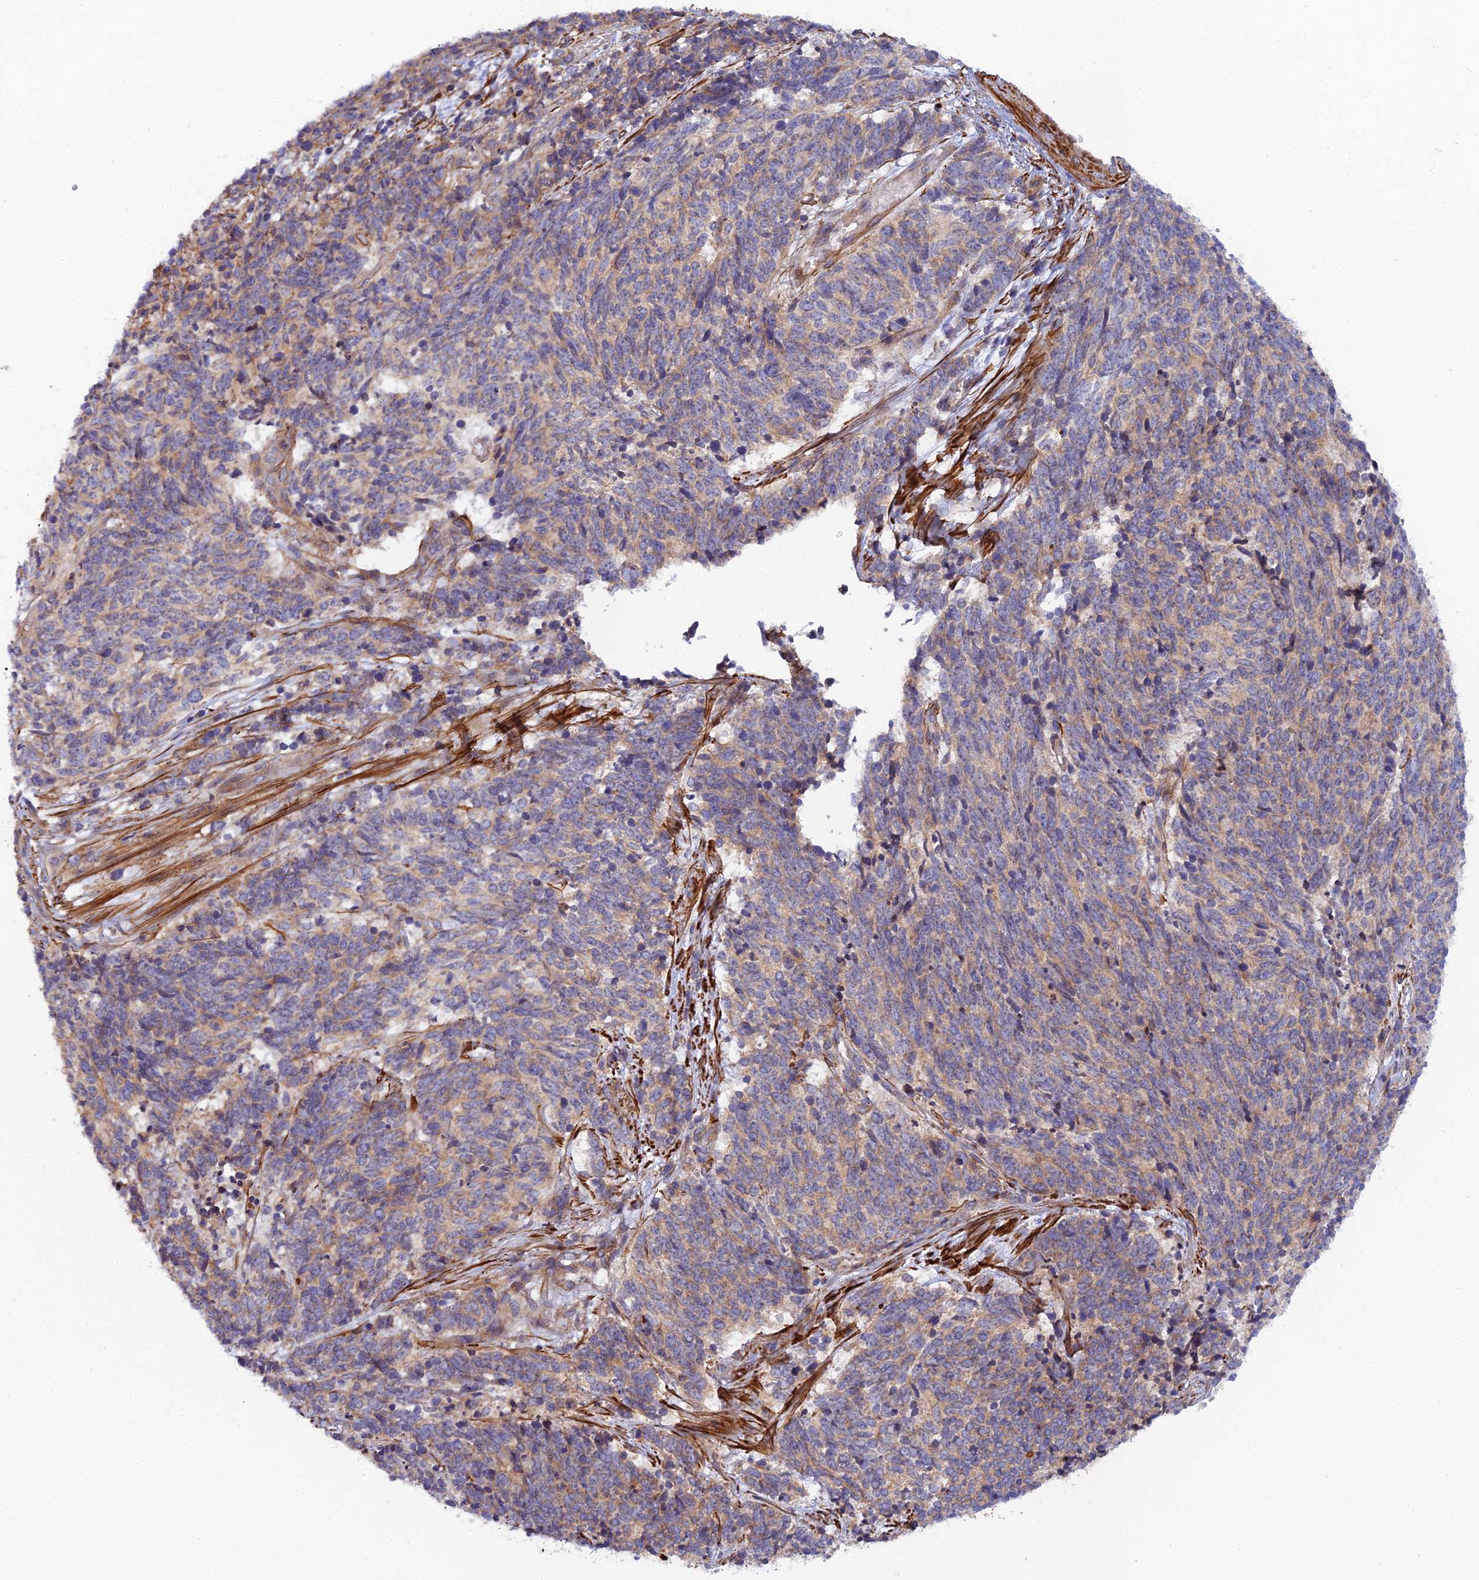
{"staining": {"intensity": "weak", "quantity": "<25%", "location": "cytoplasmic/membranous"}, "tissue": "cervical cancer", "cell_type": "Tumor cells", "image_type": "cancer", "snomed": [{"axis": "morphology", "description": "Squamous cell carcinoma, NOS"}, {"axis": "topography", "description": "Cervix"}], "caption": "Immunohistochemistry (IHC) of cervical cancer shows no expression in tumor cells.", "gene": "RALGAPA2", "patient": {"sex": "female", "age": 29}}